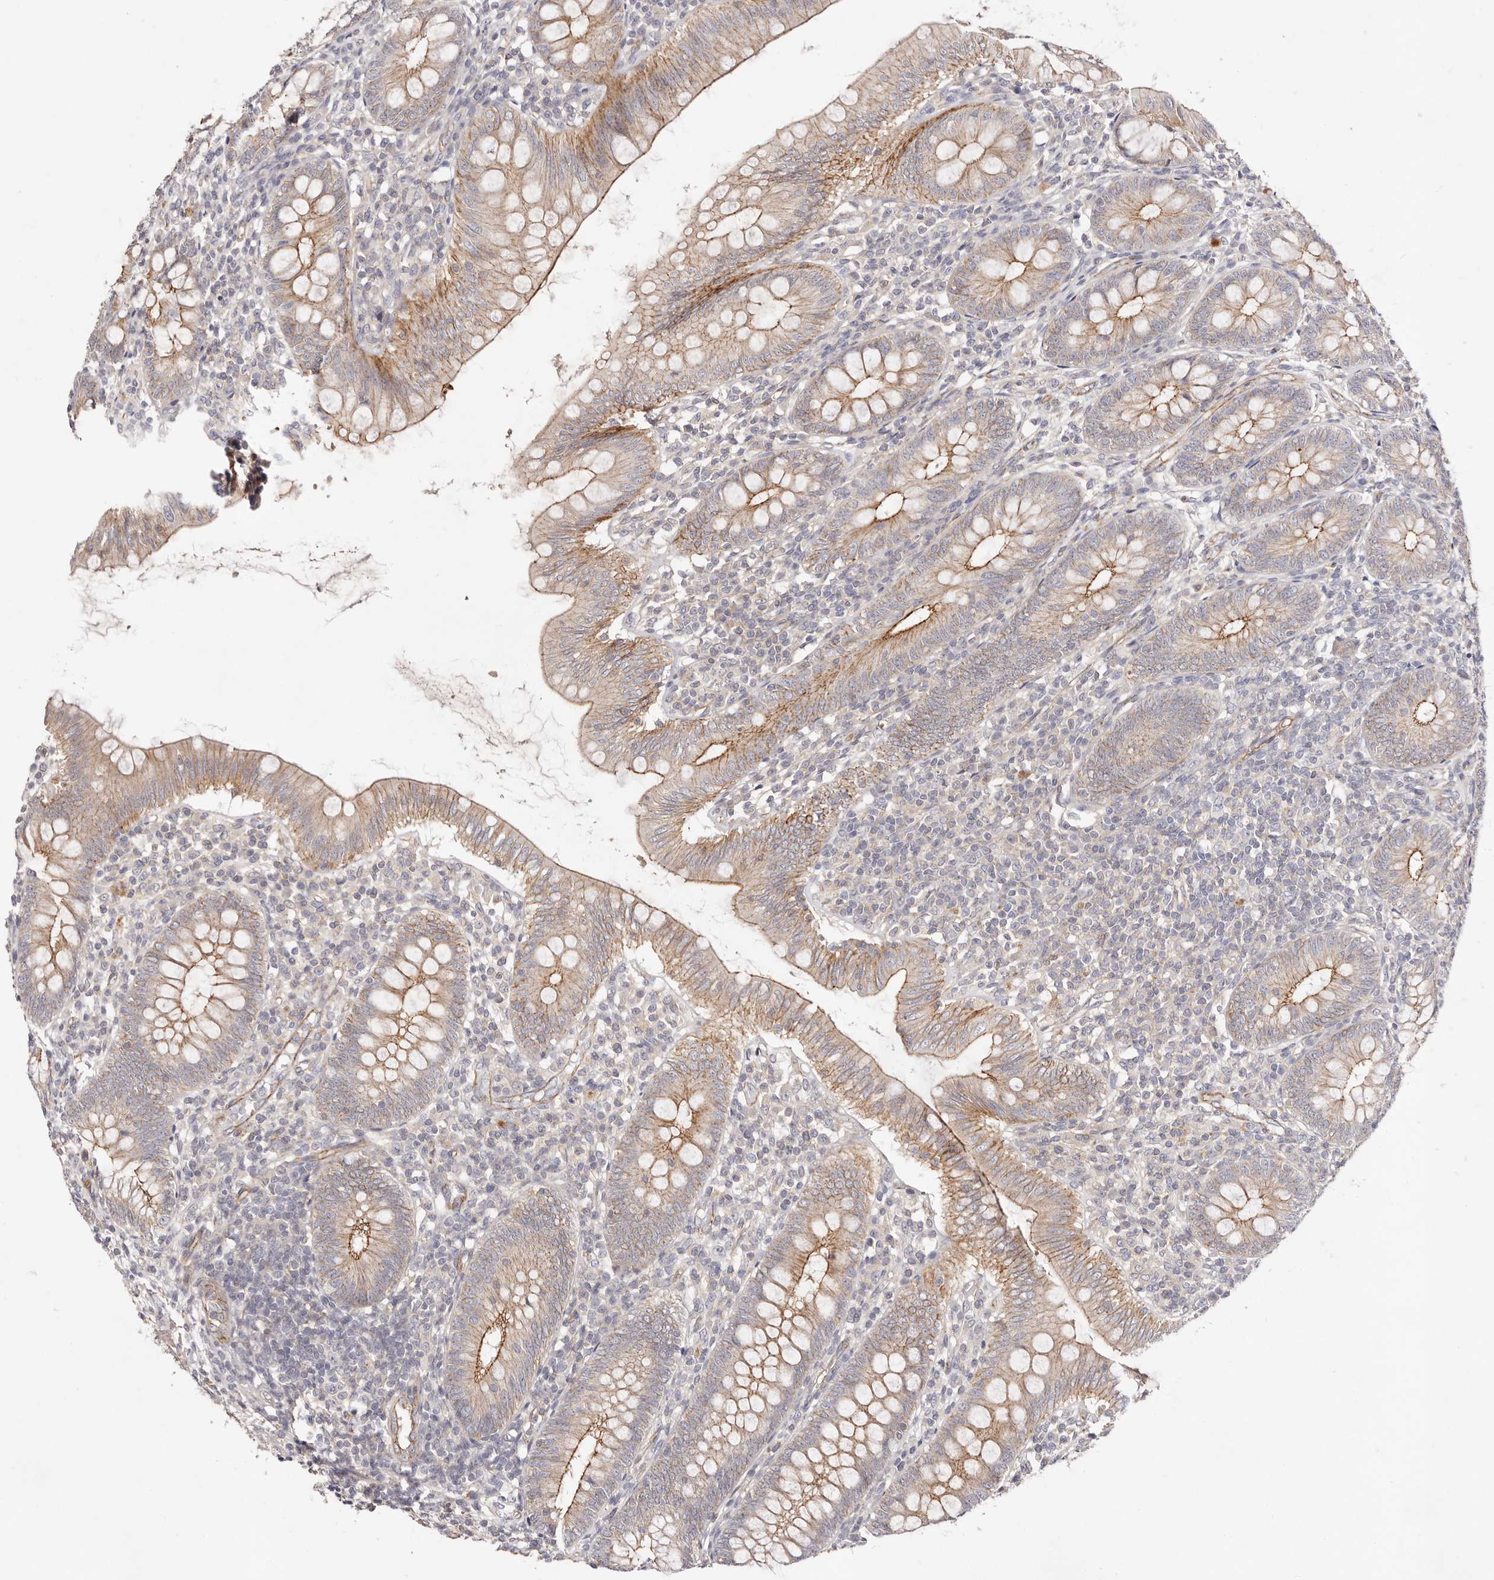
{"staining": {"intensity": "moderate", "quantity": ">75%", "location": "cytoplasmic/membranous"}, "tissue": "appendix", "cell_type": "Glandular cells", "image_type": "normal", "snomed": [{"axis": "morphology", "description": "Normal tissue, NOS"}, {"axis": "topography", "description": "Appendix"}], "caption": "Glandular cells show moderate cytoplasmic/membranous staining in about >75% of cells in unremarkable appendix. Using DAB (3,3'-diaminobenzidine) (brown) and hematoxylin (blue) stains, captured at high magnification using brightfield microscopy.", "gene": "SLC35B2", "patient": {"sex": "male", "age": 14}}